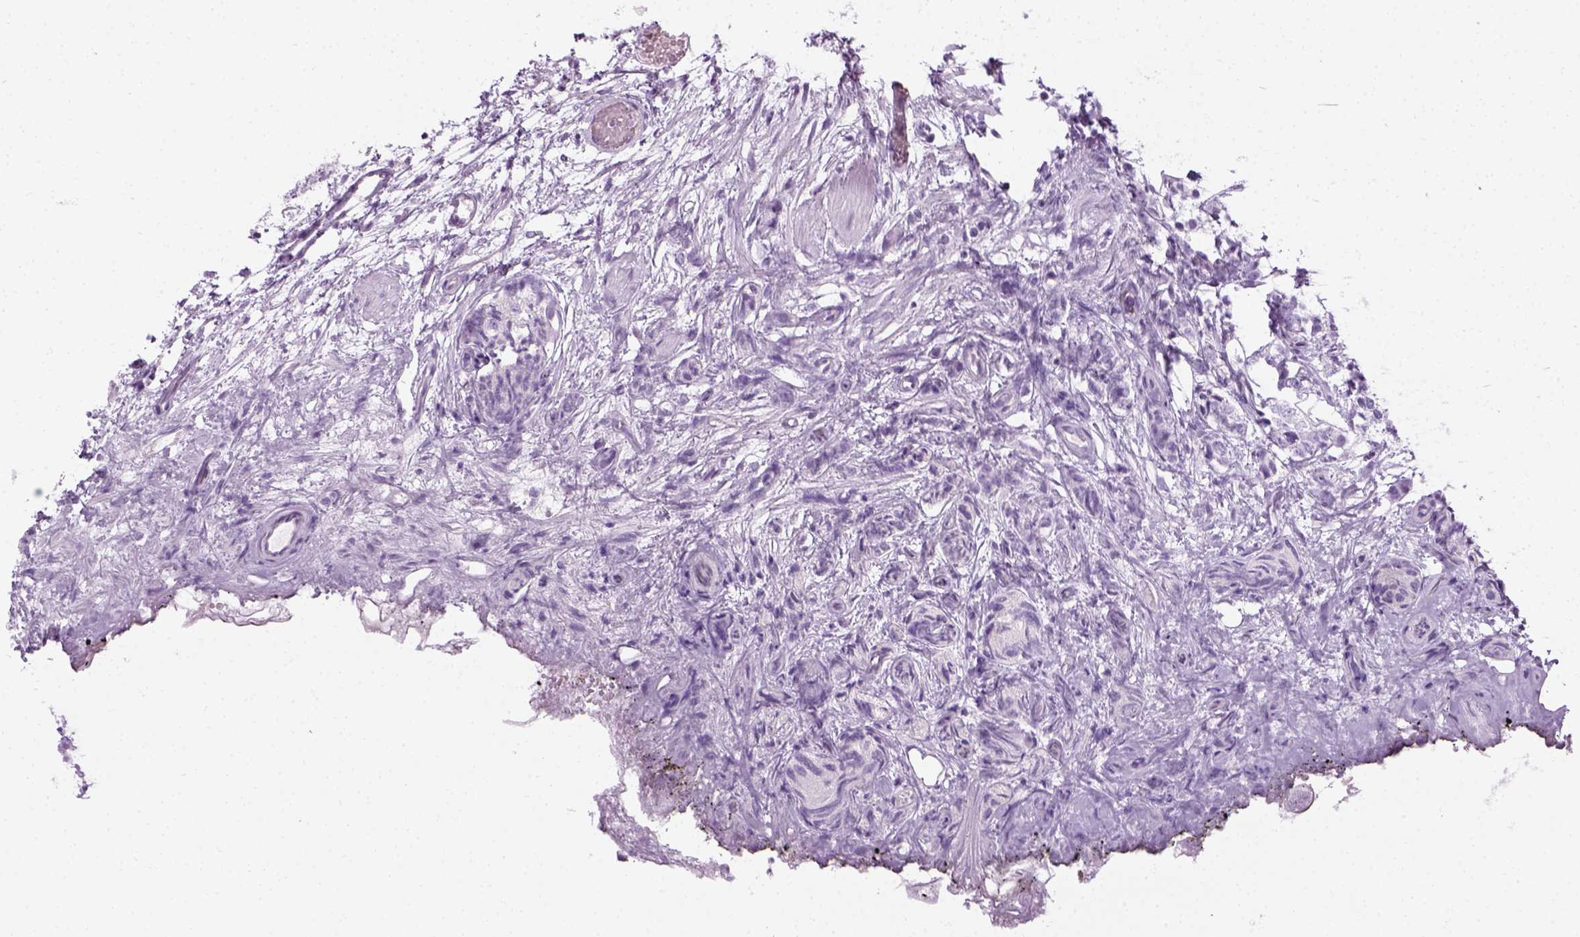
{"staining": {"intensity": "negative", "quantity": "none", "location": "none"}, "tissue": "prostate cancer", "cell_type": "Tumor cells", "image_type": "cancer", "snomed": [{"axis": "morphology", "description": "Adenocarcinoma, High grade"}, {"axis": "topography", "description": "Prostate"}], "caption": "IHC image of neoplastic tissue: prostate cancer stained with DAB (3,3'-diaminobenzidine) exhibits no significant protein positivity in tumor cells.", "gene": "CIBAR2", "patient": {"sex": "male", "age": 53}}